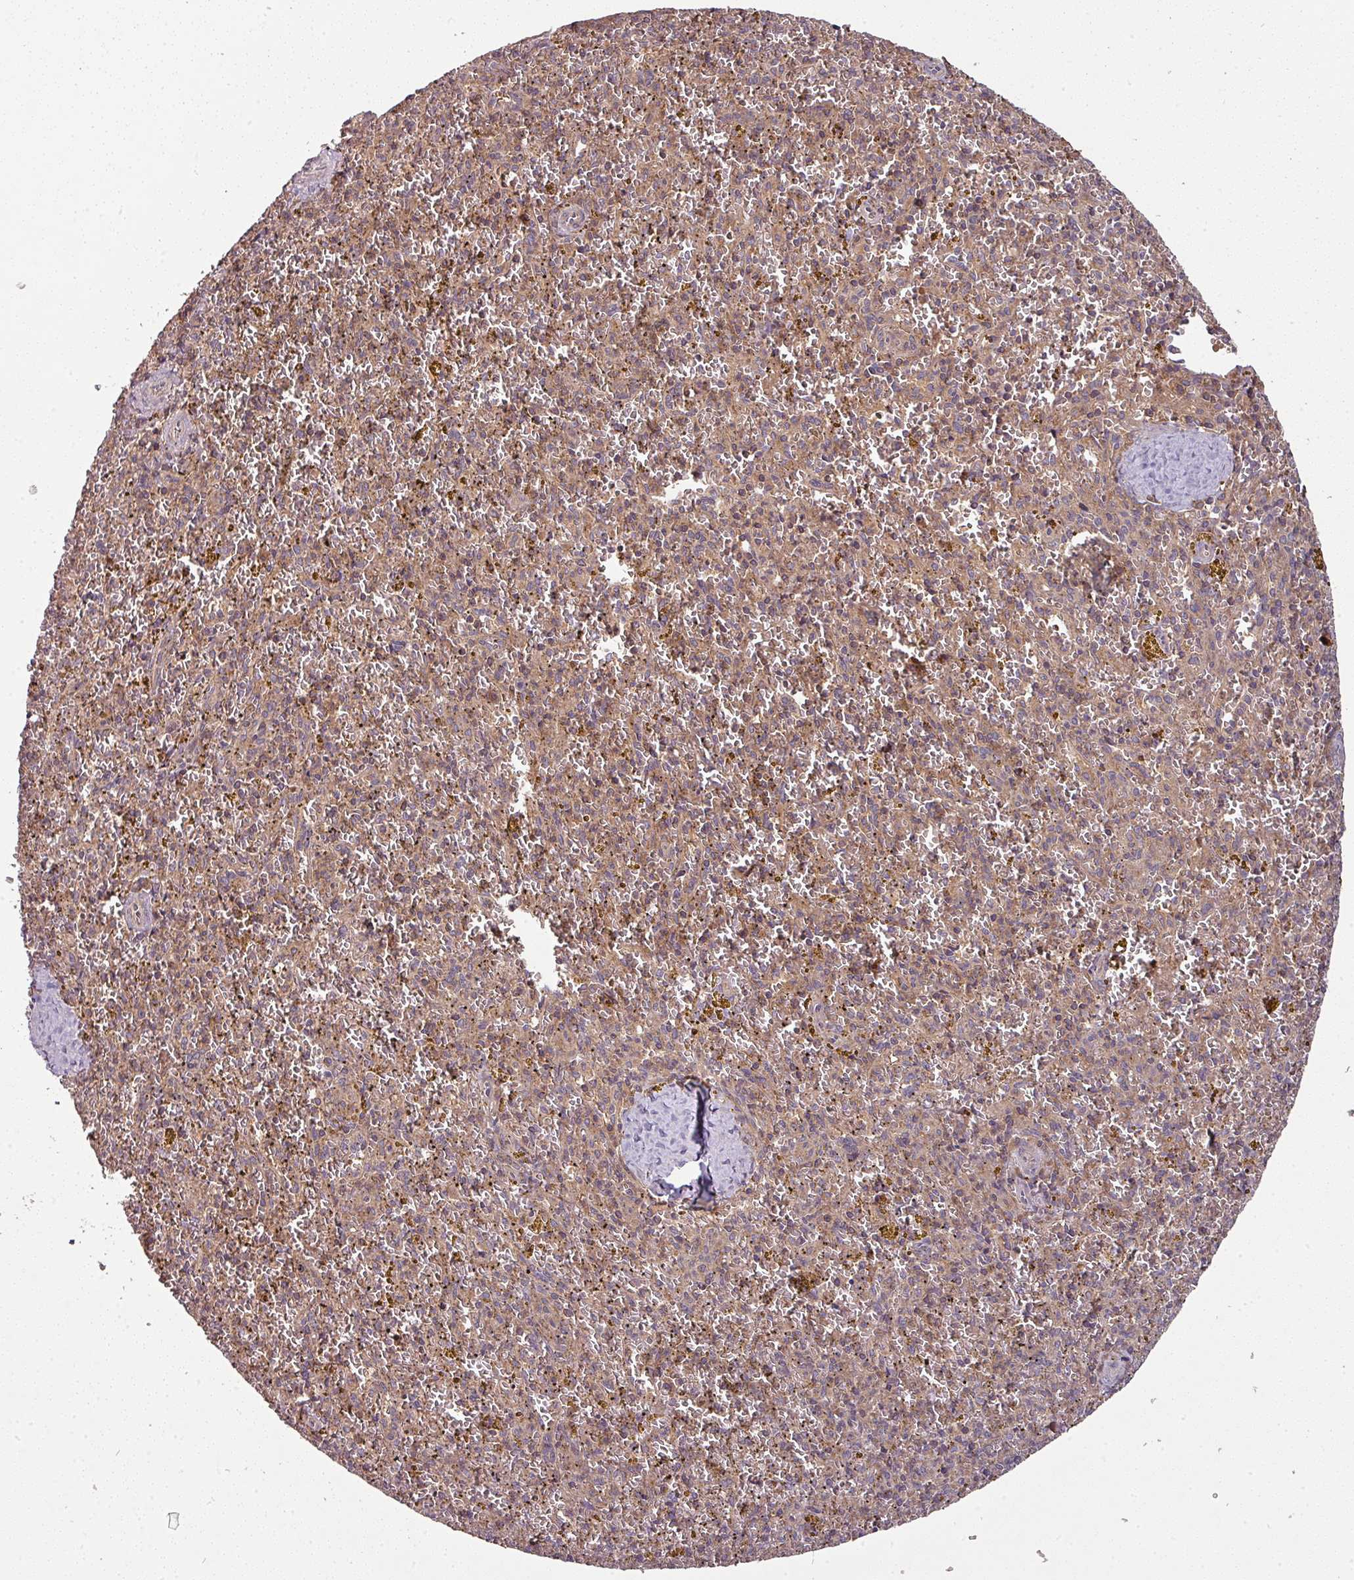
{"staining": {"intensity": "weak", "quantity": "<25%", "location": "cytoplasmic/membranous"}, "tissue": "spleen", "cell_type": "Cells in red pulp", "image_type": "normal", "snomed": [{"axis": "morphology", "description": "Normal tissue, NOS"}, {"axis": "topography", "description": "Spleen"}], "caption": "Protein analysis of normal spleen exhibits no significant positivity in cells in red pulp.", "gene": "GSKIP", "patient": {"sex": "male", "age": 57}}